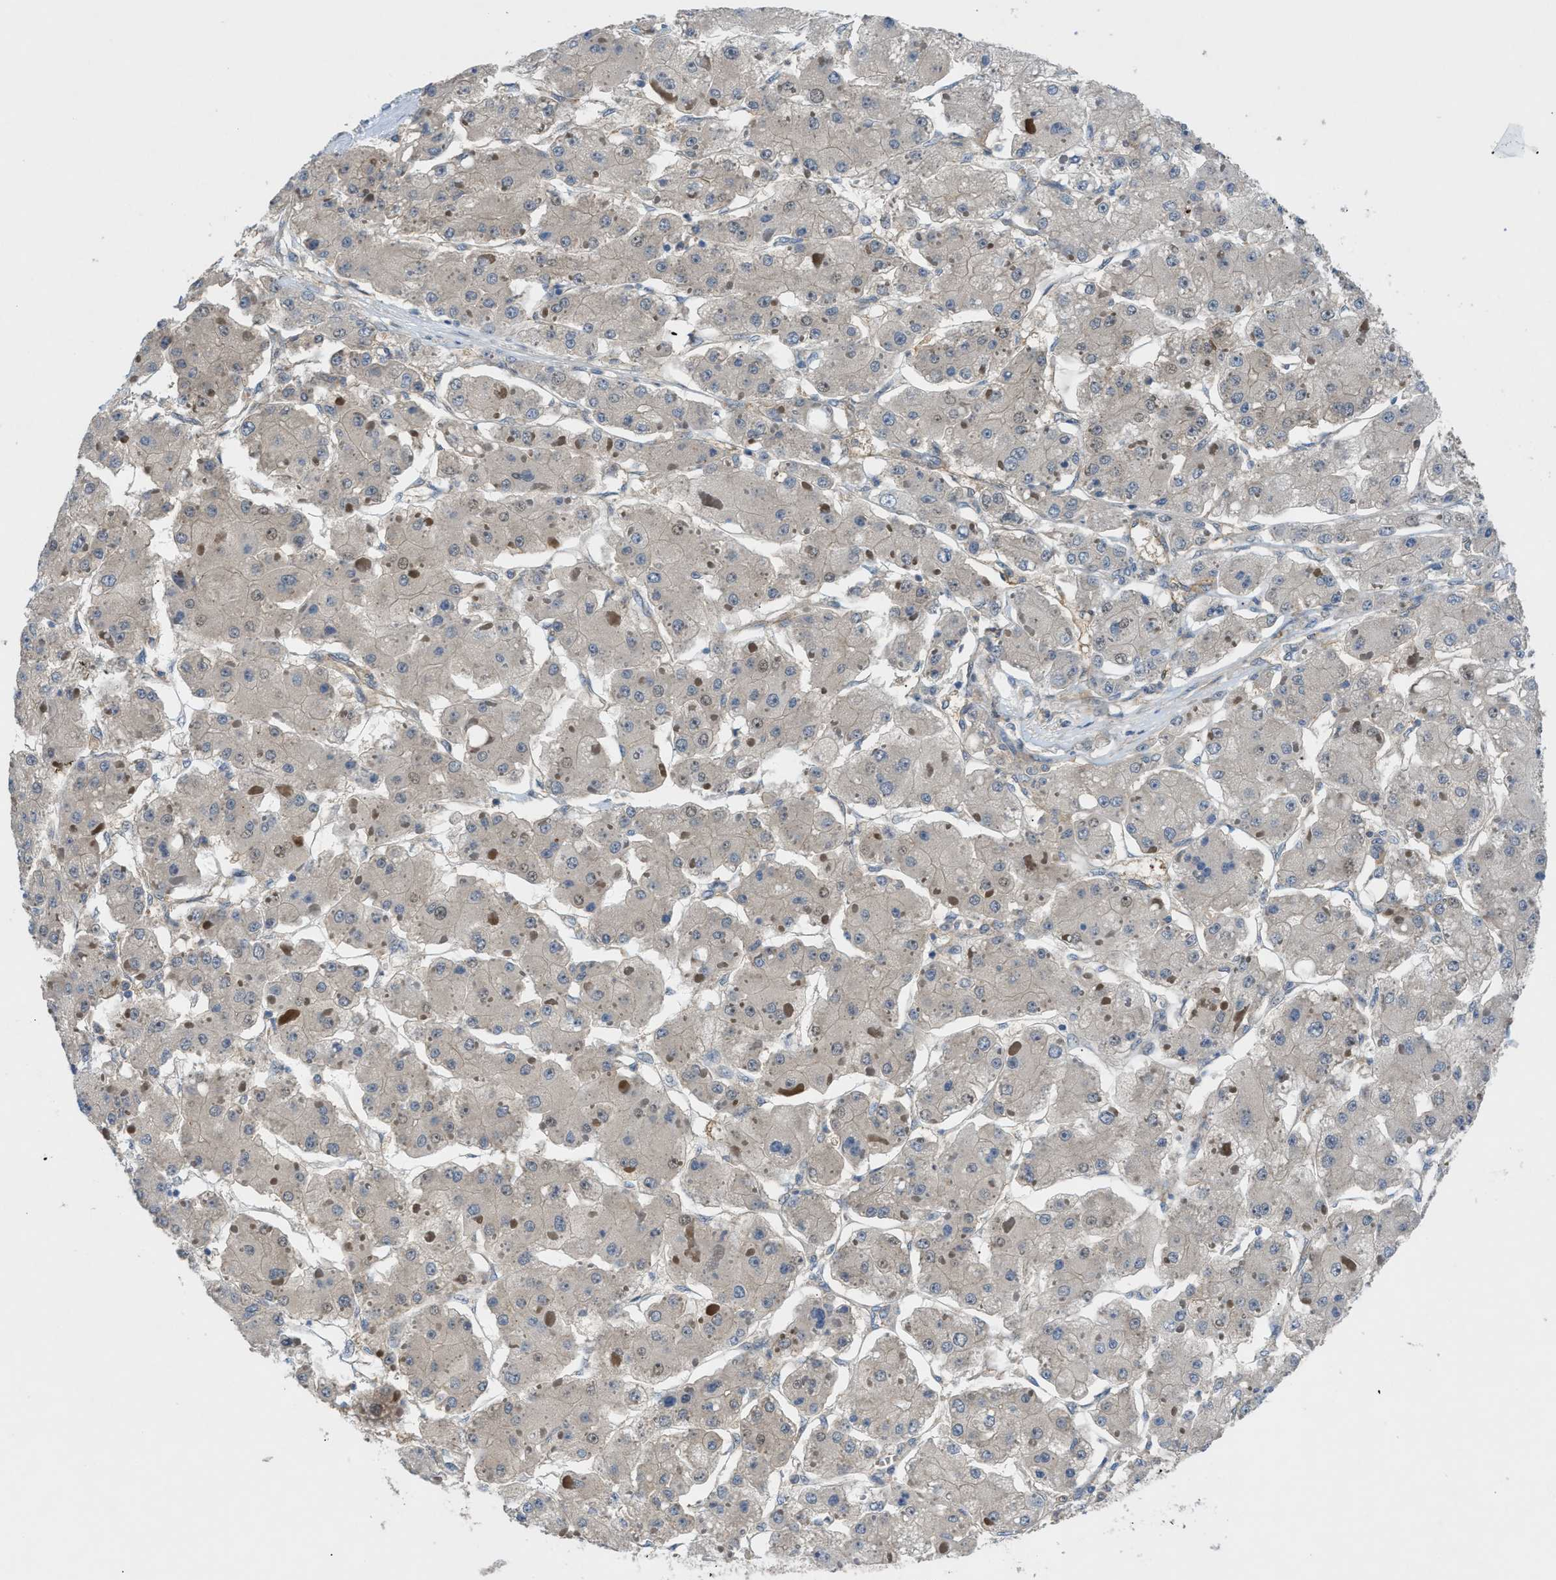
{"staining": {"intensity": "weak", "quantity": "<25%", "location": "nuclear"}, "tissue": "liver cancer", "cell_type": "Tumor cells", "image_type": "cancer", "snomed": [{"axis": "morphology", "description": "Carcinoma, Hepatocellular, NOS"}, {"axis": "topography", "description": "Liver"}], "caption": "There is no significant expression in tumor cells of liver cancer.", "gene": "TRAK2", "patient": {"sex": "female", "age": 73}}